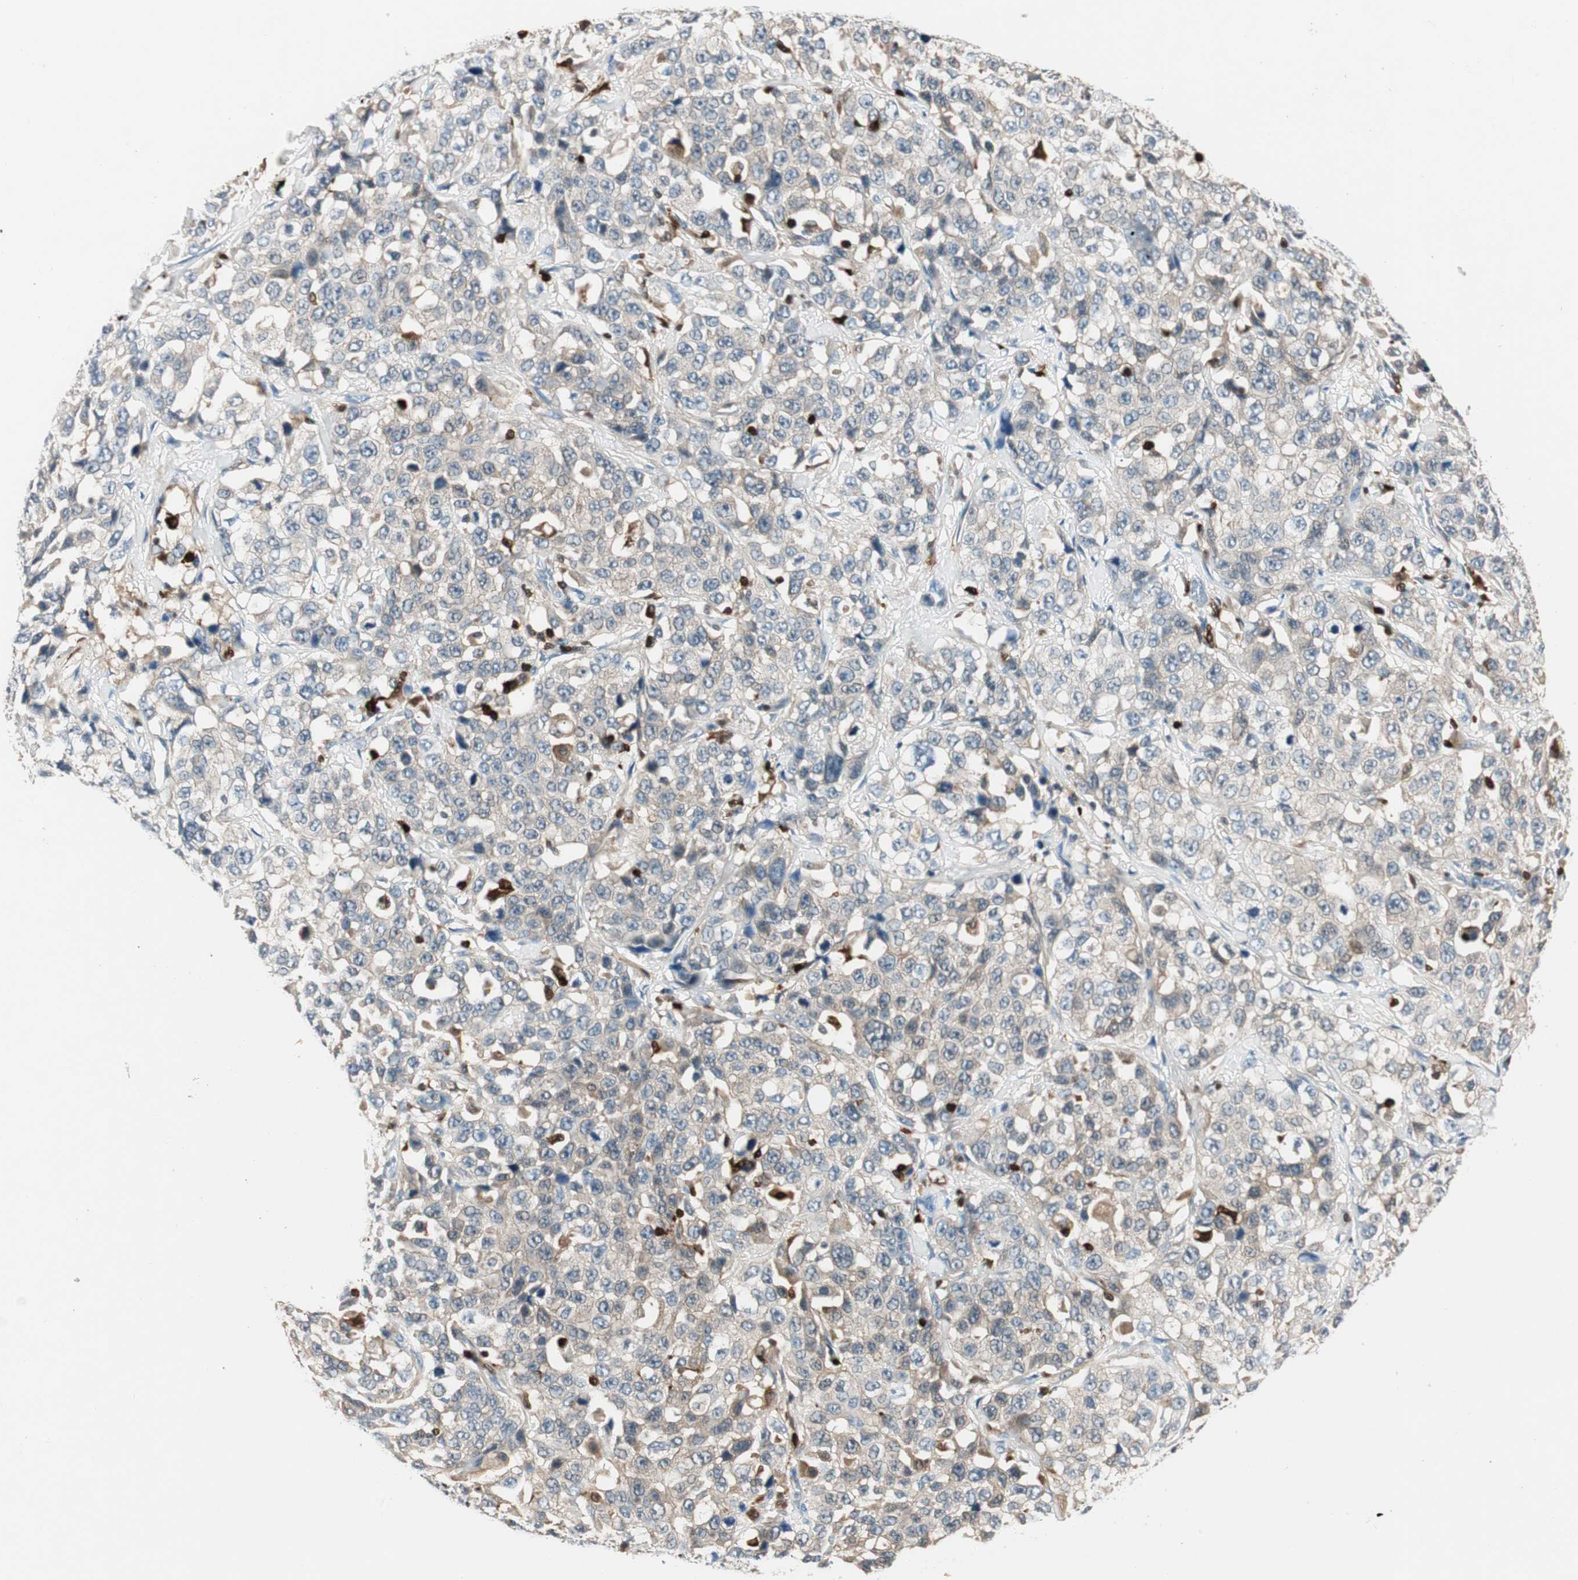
{"staining": {"intensity": "weak", "quantity": "<25%", "location": "cytoplasmic/membranous"}, "tissue": "stomach cancer", "cell_type": "Tumor cells", "image_type": "cancer", "snomed": [{"axis": "morphology", "description": "Normal tissue, NOS"}, {"axis": "morphology", "description": "Adenocarcinoma, NOS"}, {"axis": "topography", "description": "Stomach"}], "caption": "Immunohistochemistry (IHC) histopathology image of neoplastic tissue: human stomach cancer (adenocarcinoma) stained with DAB displays no significant protein expression in tumor cells.", "gene": "COTL1", "patient": {"sex": "male", "age": 48}}